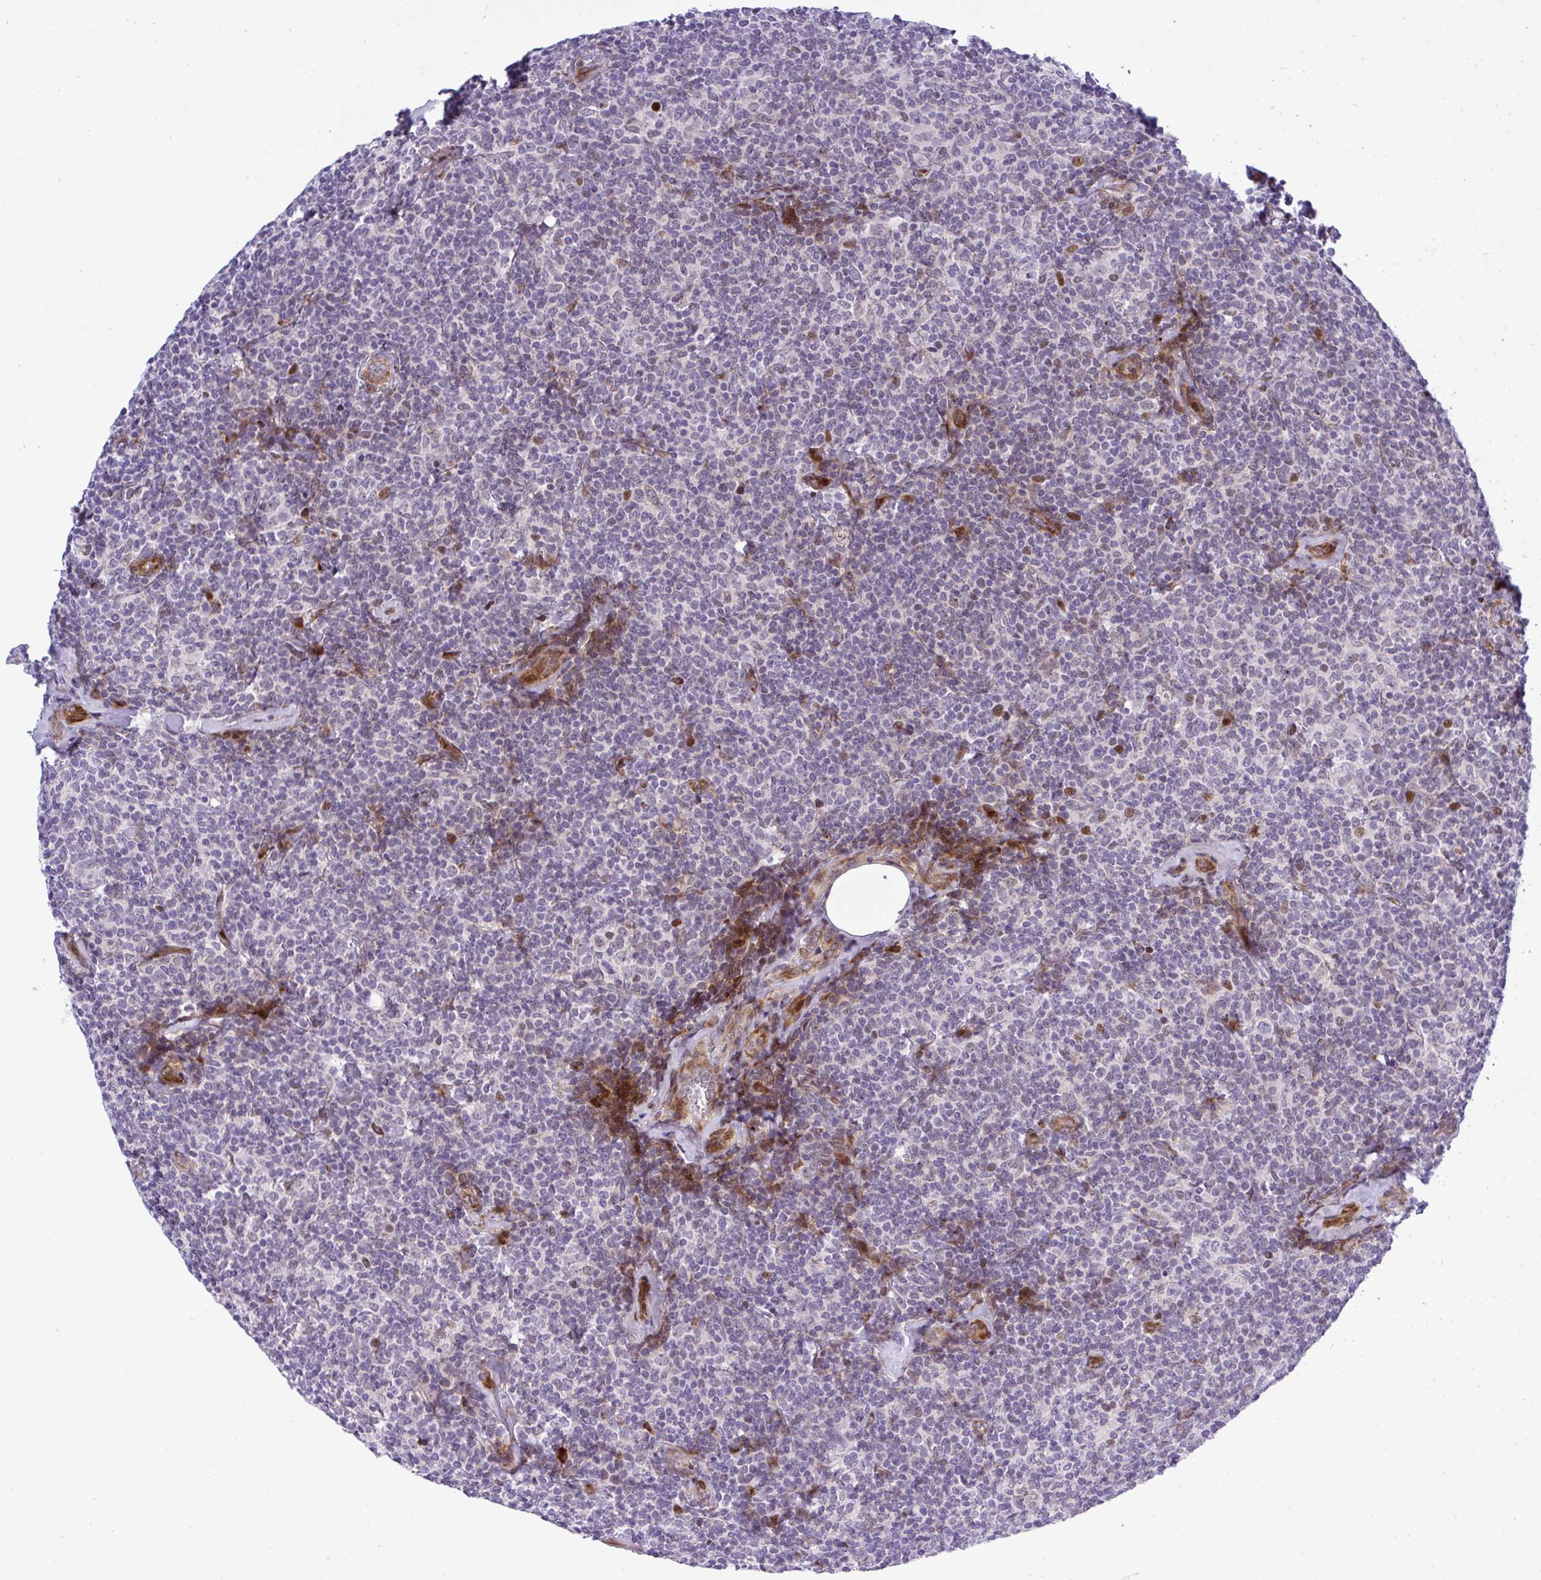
{"staining": {"intensity": "negative", "quantity": "none", "location": "none"}, "tissue": "lymphoma", "cell_type": "Tumor cells", "image_type": "cancer", "snomed": [{"axis": "morphology", "description": "Malignant lymphoma, non-Hodgkin's type, Low grade"}, {"axis": "topography", "description": "Lymph node"}], "caption": "This photomicrograph is of lymphoma stained with IHC to label a protein in brown with the nuclei are counter-stained blue. There is no positivity in tumor cells. Nuclei are stained in blue.", "gene": "CASTOR2", "patient": {"sex": "female", "age": 56}}